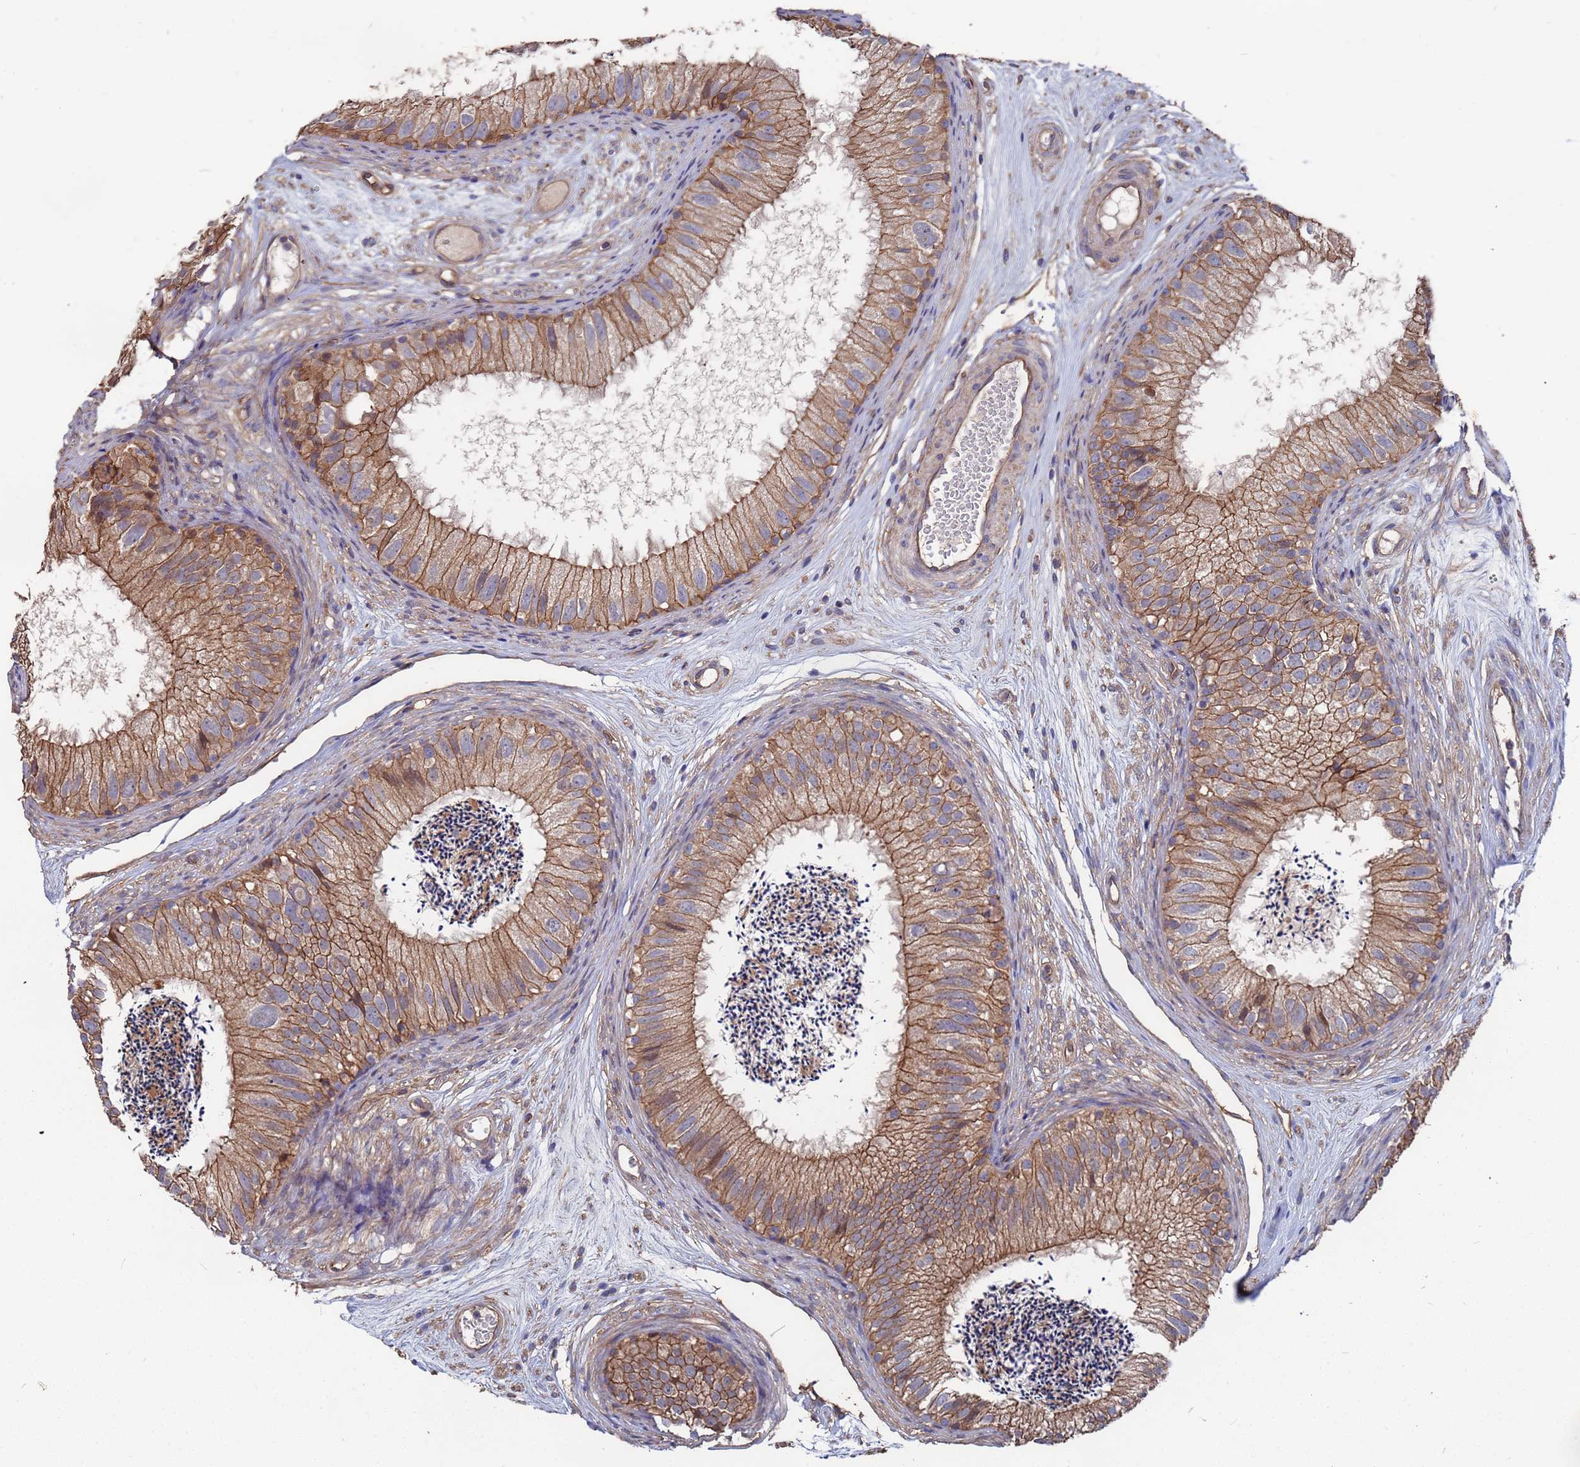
{"staining": {"intensity": "moderate", "quantity": ">75%", "location": "cytoplasmic/membranous"}, "tissue": "epididymis", "cell_type": "Glandular cells", "image_type": "normal", "snomed": [{"axis": "morphology", "description": "Normal tissue, NOS"}, {"axis": "topography", "description": "Epididymis"}], "caption": "Protein expression analysis of normal epididymis demonstrates moderate cytoplasmic/membranous staining in about >75% of glandular cells.", "gene": "NDUFAF6", "patient": {"sex": "male", "age": 77}}